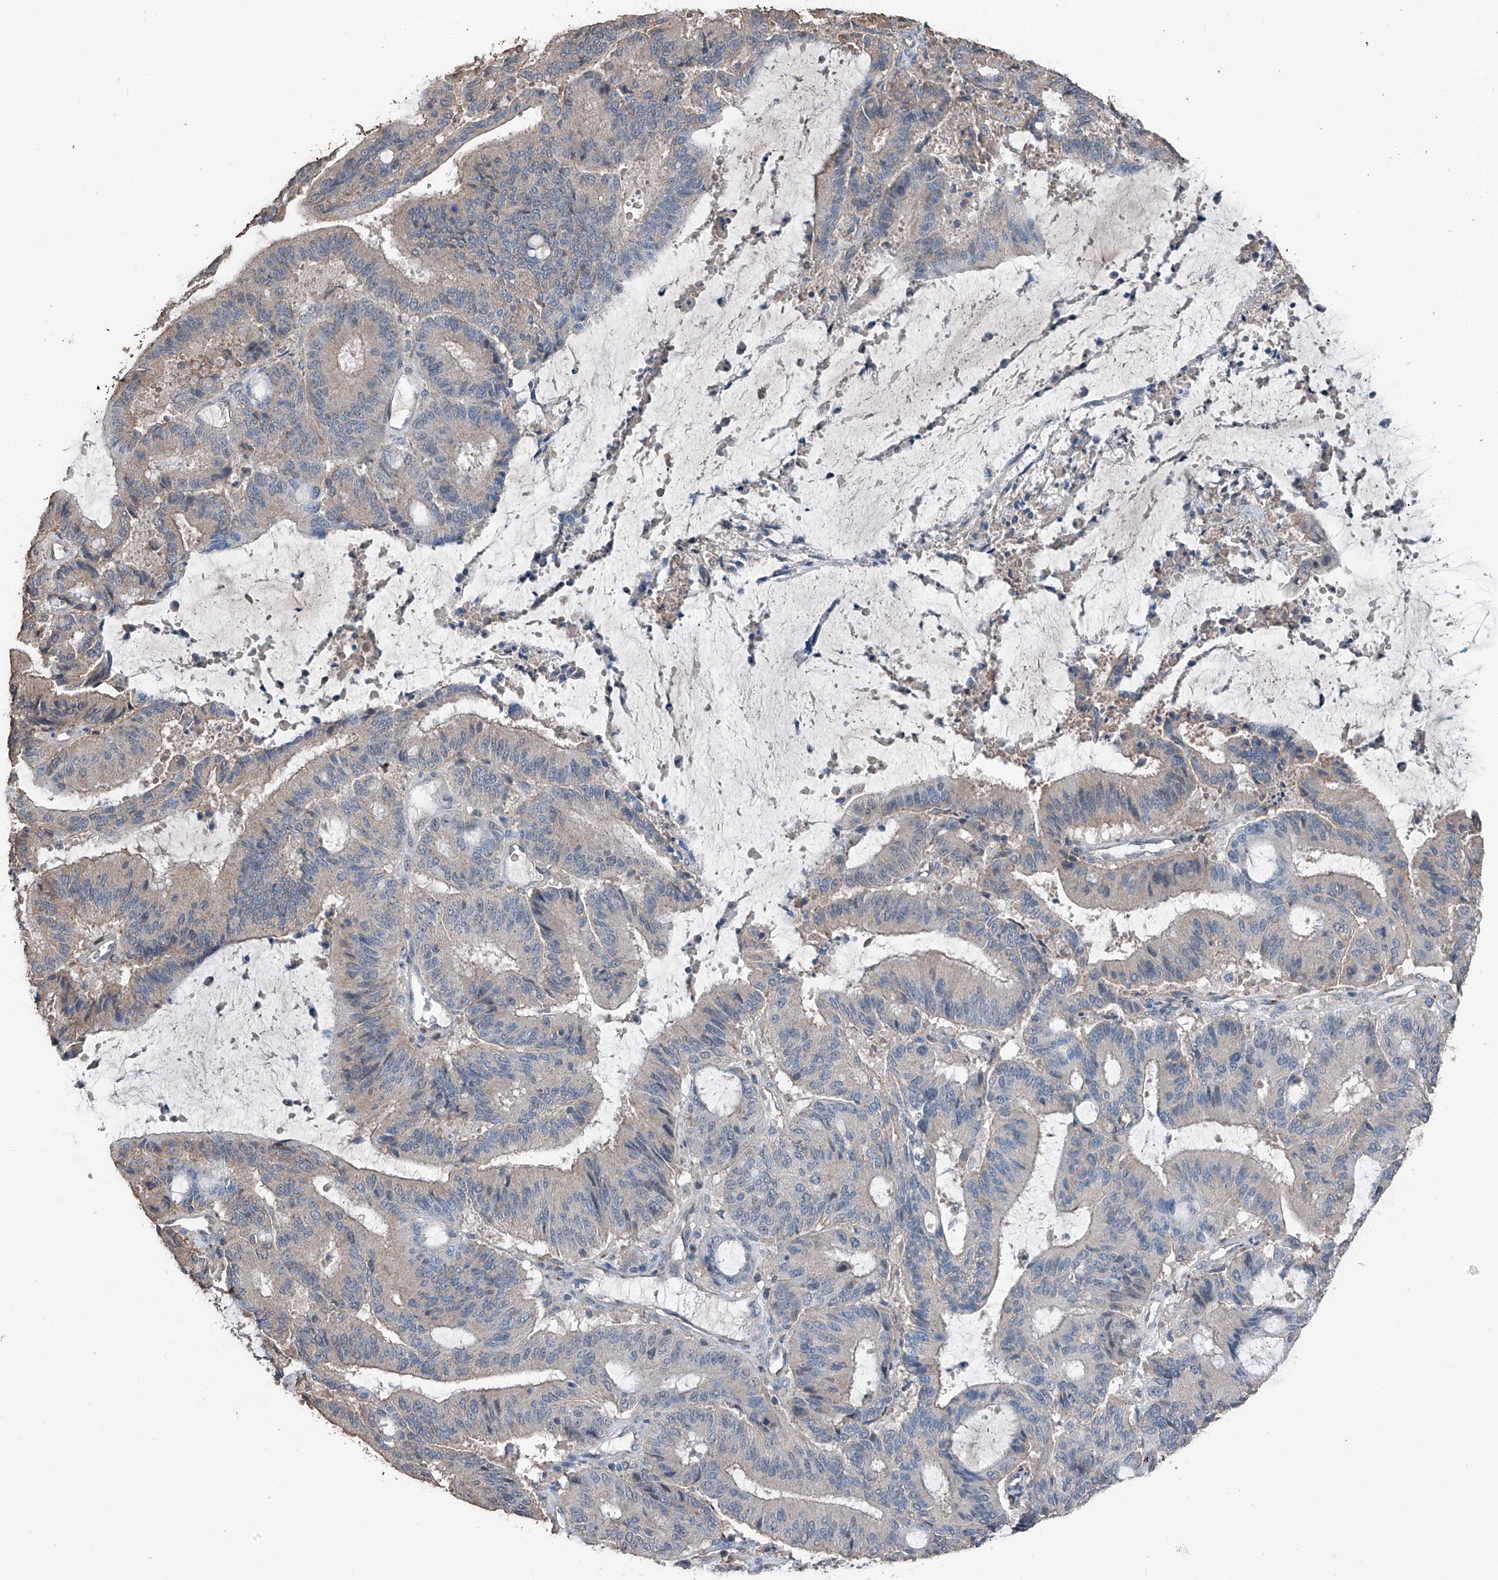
{"staining": {"intensity": "negative", "quantity": "none", "location": "none"}, "tissue": "liver cancer", "cell_type": "Tumor cells", "image_type": "cancer", "snomed": [{"axis": "morphology", "description": "Normal tissue, NOS"}, {"axis": "morphology", "description": "Cholangiocarcinoma"}, {"axis": "topography", "description": "Liver"}, {"axis": "topography", "description": "Peripheral nerve tissue"}], "caption": "The immunohistochemistry (IHC) photomicrograph has no significant positivity in tumor cells of cholangiocarcinoma (liver) tissue. The staining is performed using DAB (3,3'-diaminobenzidine) brown chromogen with nuclei counter-stained in using hematoxylin.", "gene": "MAMLD1", "patient": {"sex": "female", "age": 73}}